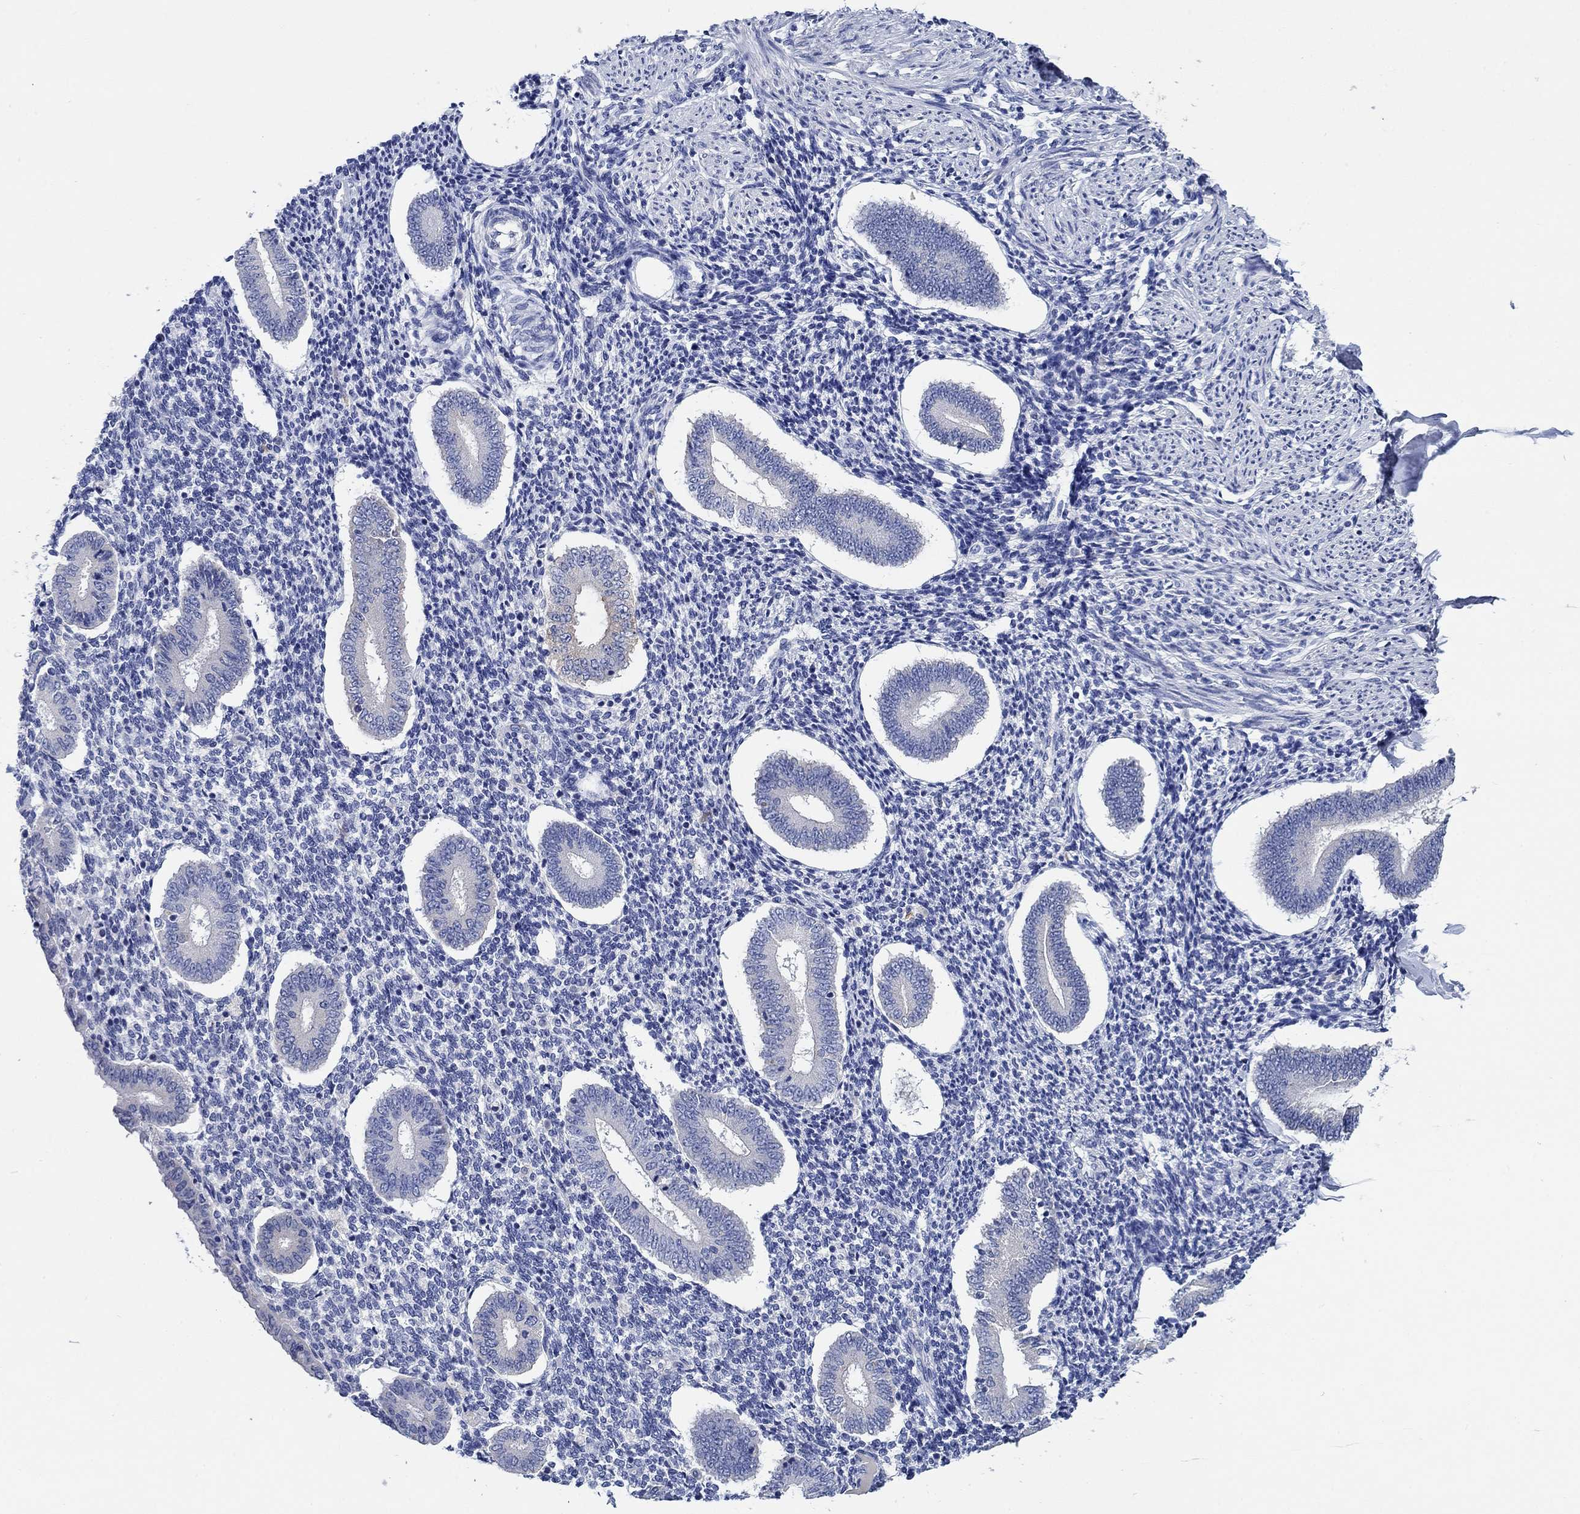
{"staining": {"intensity": "negative", "quantity": "none", "location": "none"}, "tissue": "endometrium", "cell_type": "Cells in endometrial stroma", "image_type": "normal", "snomed": [{"axis": "morphology", "description": "Normal tissue, NOS"}, {"axis": "topography", "description": "Endometrium"}], "caption": "Cells in endometrial stroma are negative for brown protein staining in benign endometrium. The staining is performed using DAB brown chromogen with nuclei counter-stained in using hematoxylin.", "gene": "ENSG00000251537", "patient": {"sex": "female", "age": 40}}